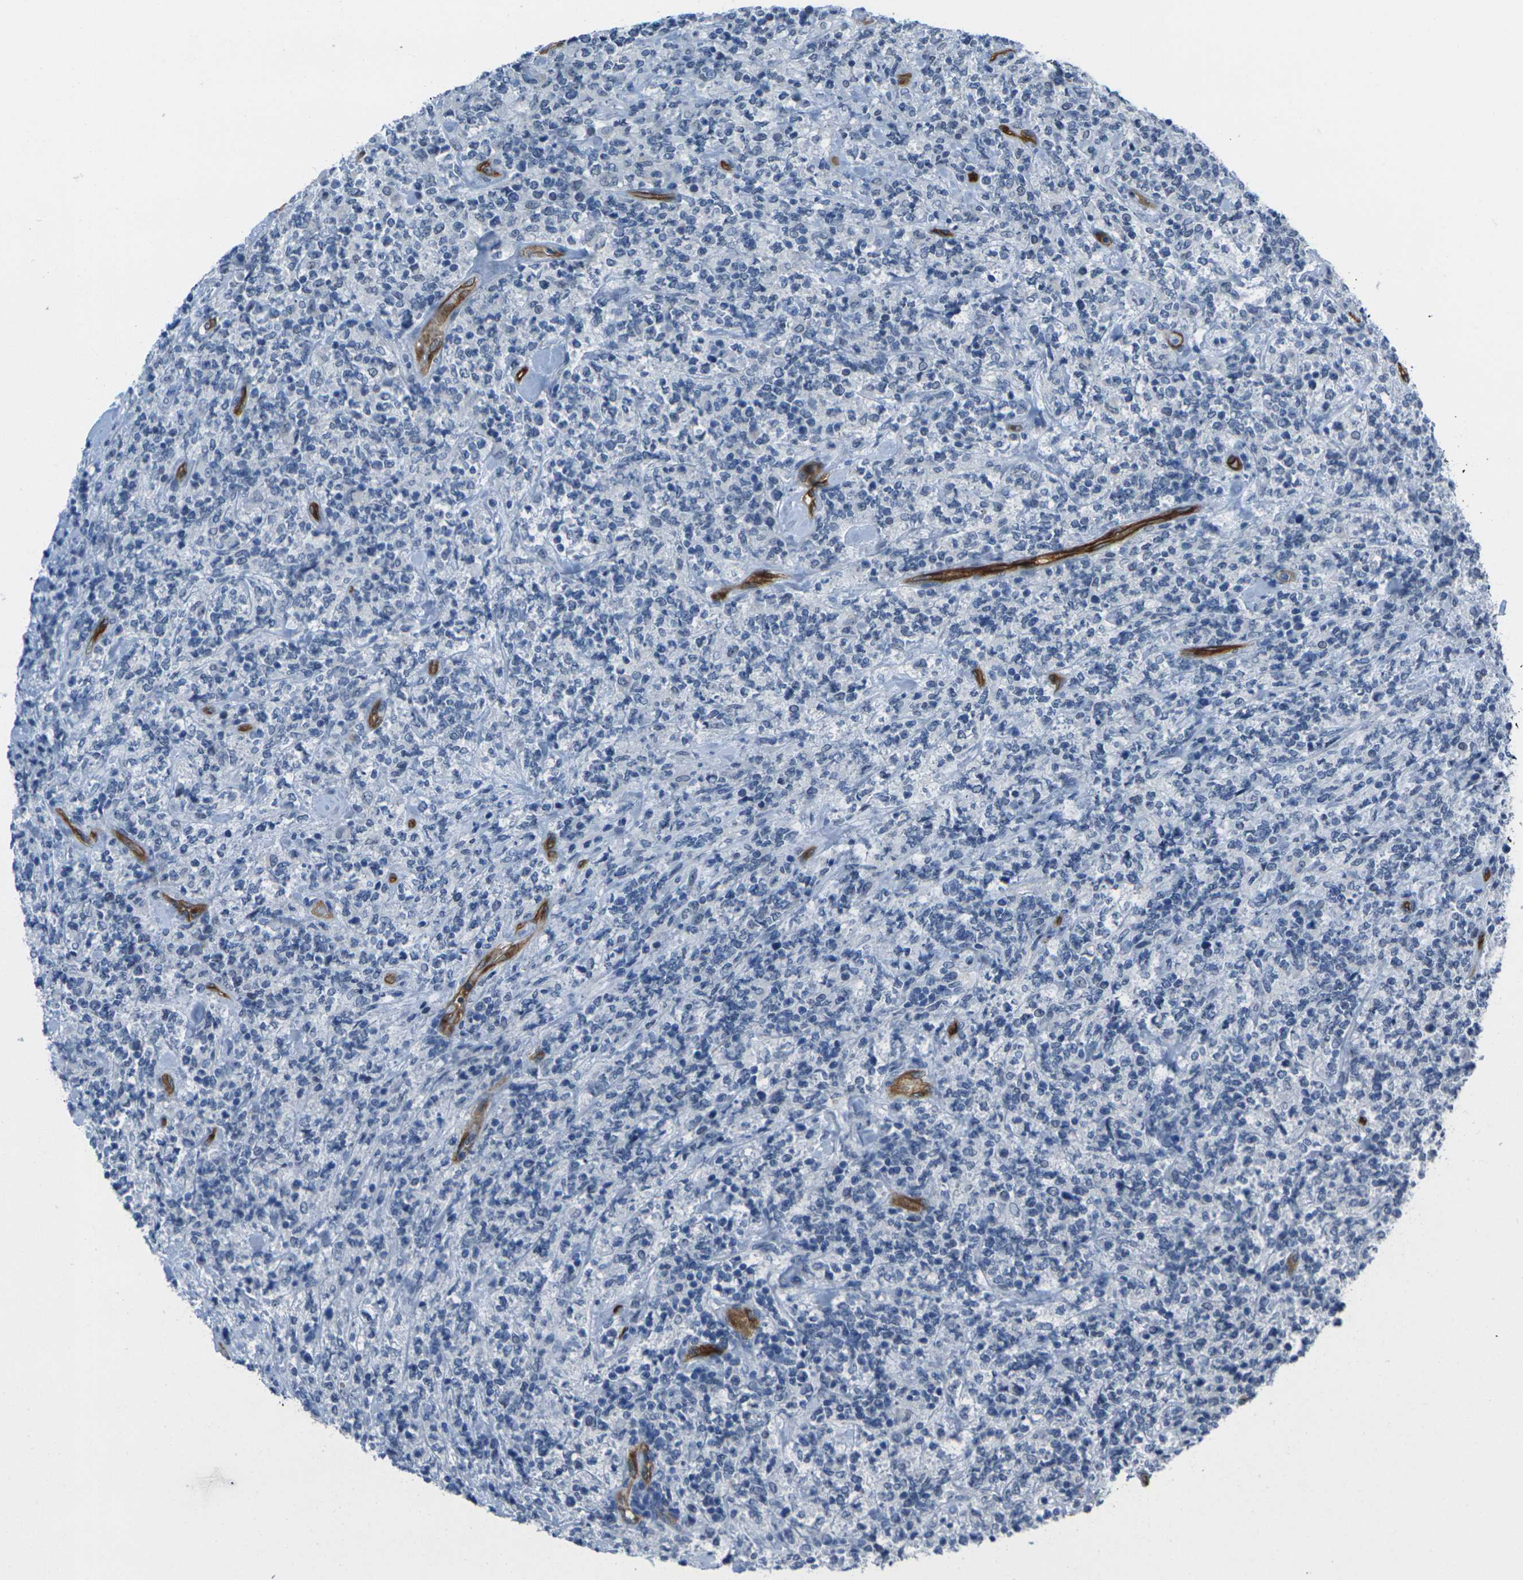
{"staining": {"intensity": "negative", "quantity": "none", "location": "none"}, "tissue": "lymphoma", "cell_type": "Tumor cells", "image_type": "cancer", "snomed": [{"axis": "morphology", "description": "Malignant lymphoma, non-Hodgkin's type, High grade"}, {"axis": "topography", "description": "Soft tissue"}], "caption": "Tumor cells show no significant protein staining in lymphoma.", "gene": "HSPA12B", "patient": {"sex": "male", "age": 18}}